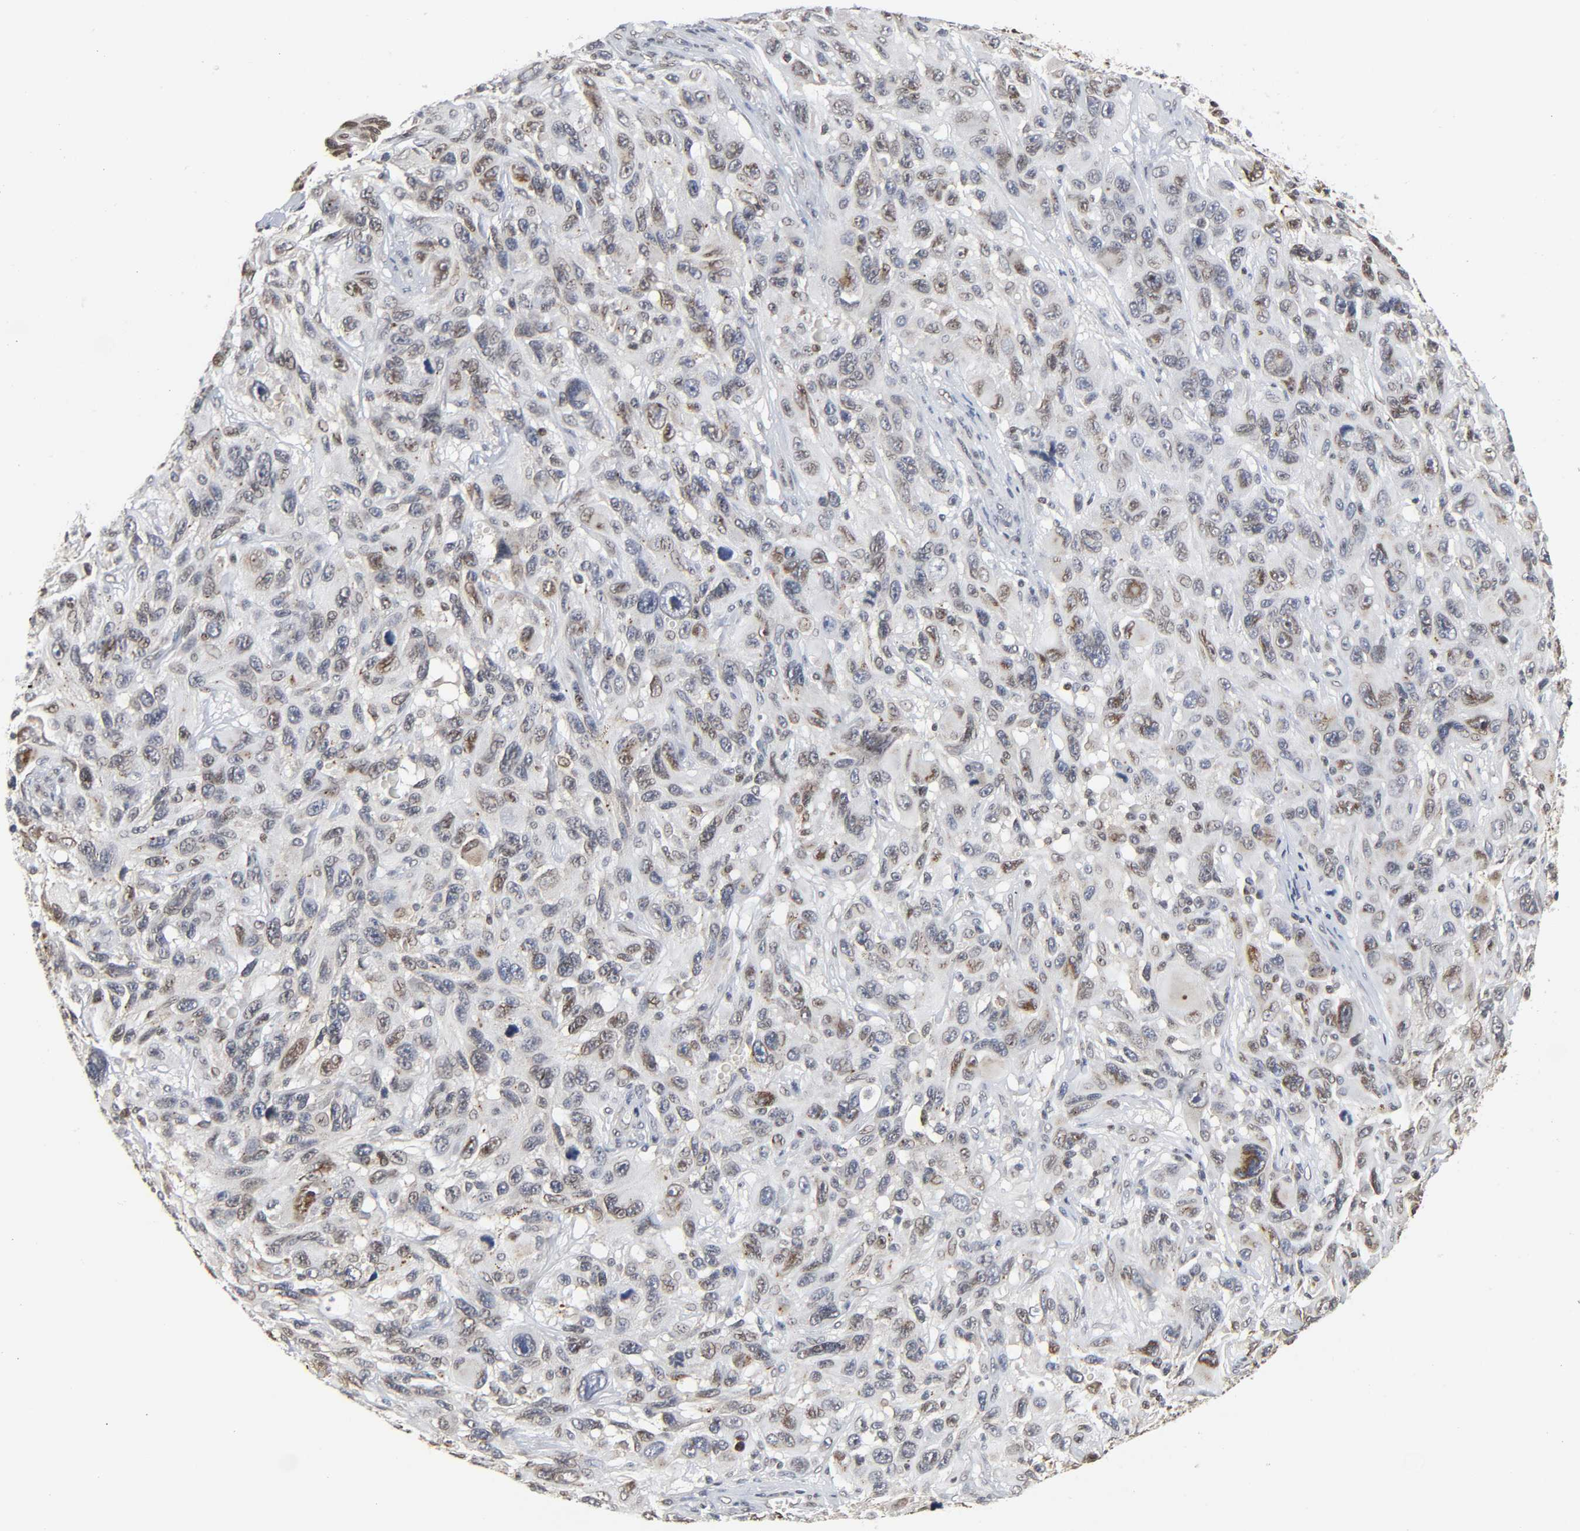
{"staining": {"intensity": "moderate", "quantity": "25%-75%", "location": "cytoplasmic/membranous,nuclear"}, "tissue": "melanoma", "cell_type": "Tumor cells", "image_type": "cancer", "snomed": [{"axis": "morphology", "description": "Malignant melanoma, NOS"}, {"axis": "topography", "description": "Skin"}], "caption": "Melanoma tissue displays moderate cytoplasmic/membranous and nuclear expression in approximately 25%-75% of tumor cells", "gene": "SUMO1", "patient": {"sex": "male", "age": 53}}